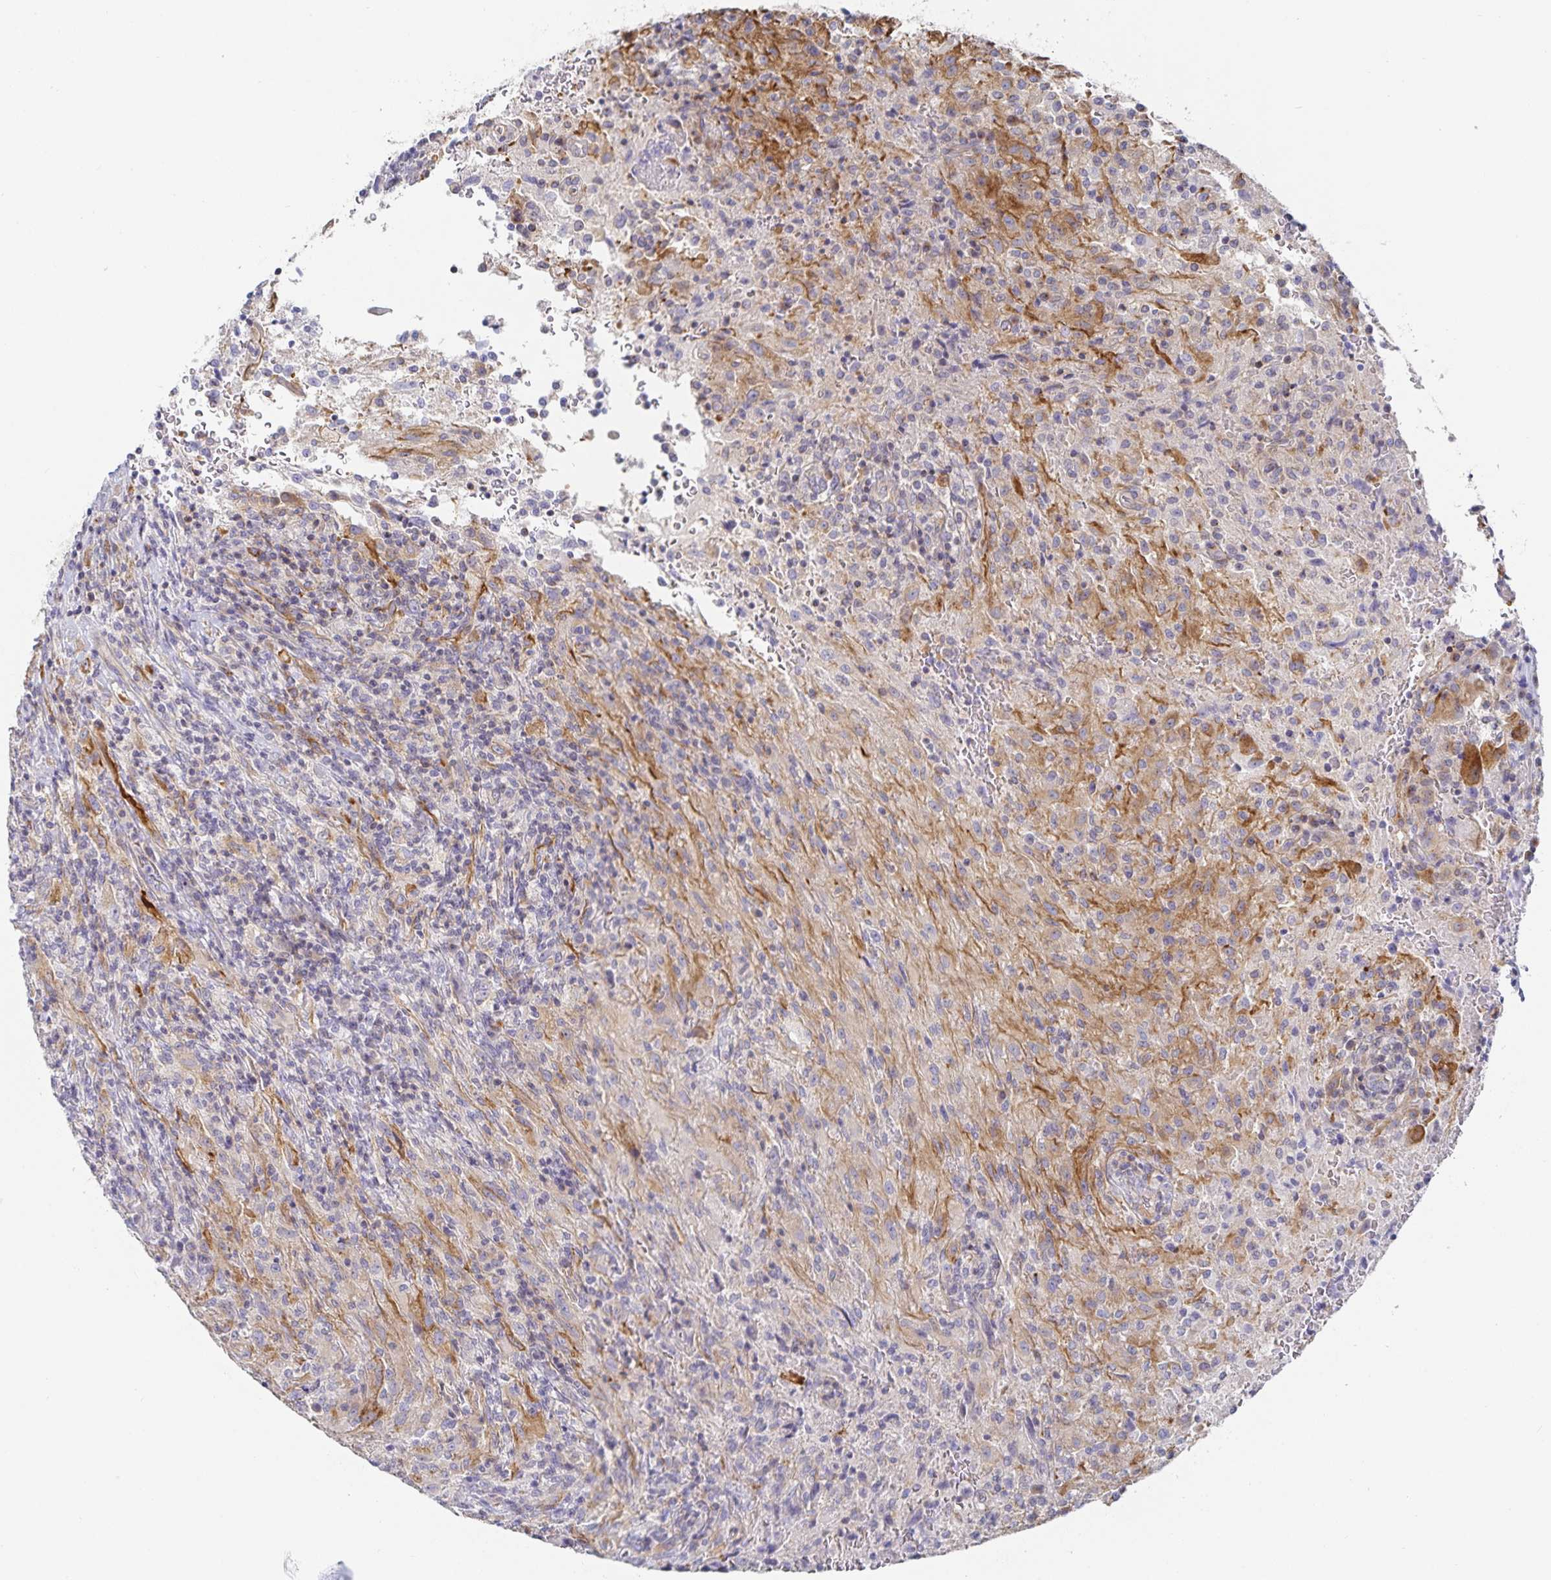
{"staining": {"intensity": "moderate", "quantity": "<25%", "location": "cytoplasmic/membranous"}, "tissue": "glioma", "cell_type": "Tumor cells", "image_type": "cancer", "snomed": [{"axis": "morphology", "description": "Glioma, malignant, High grade"}, {"axis": "topography", "description": "Brain"}], "caption": "Protein analysis of glioma tissue demonstrates moderate cytoplasmic/membranous staining in about <25% of tumor cells.", "gene": "SFTPA1", "patient": {"sex": "male", "age": 68}}